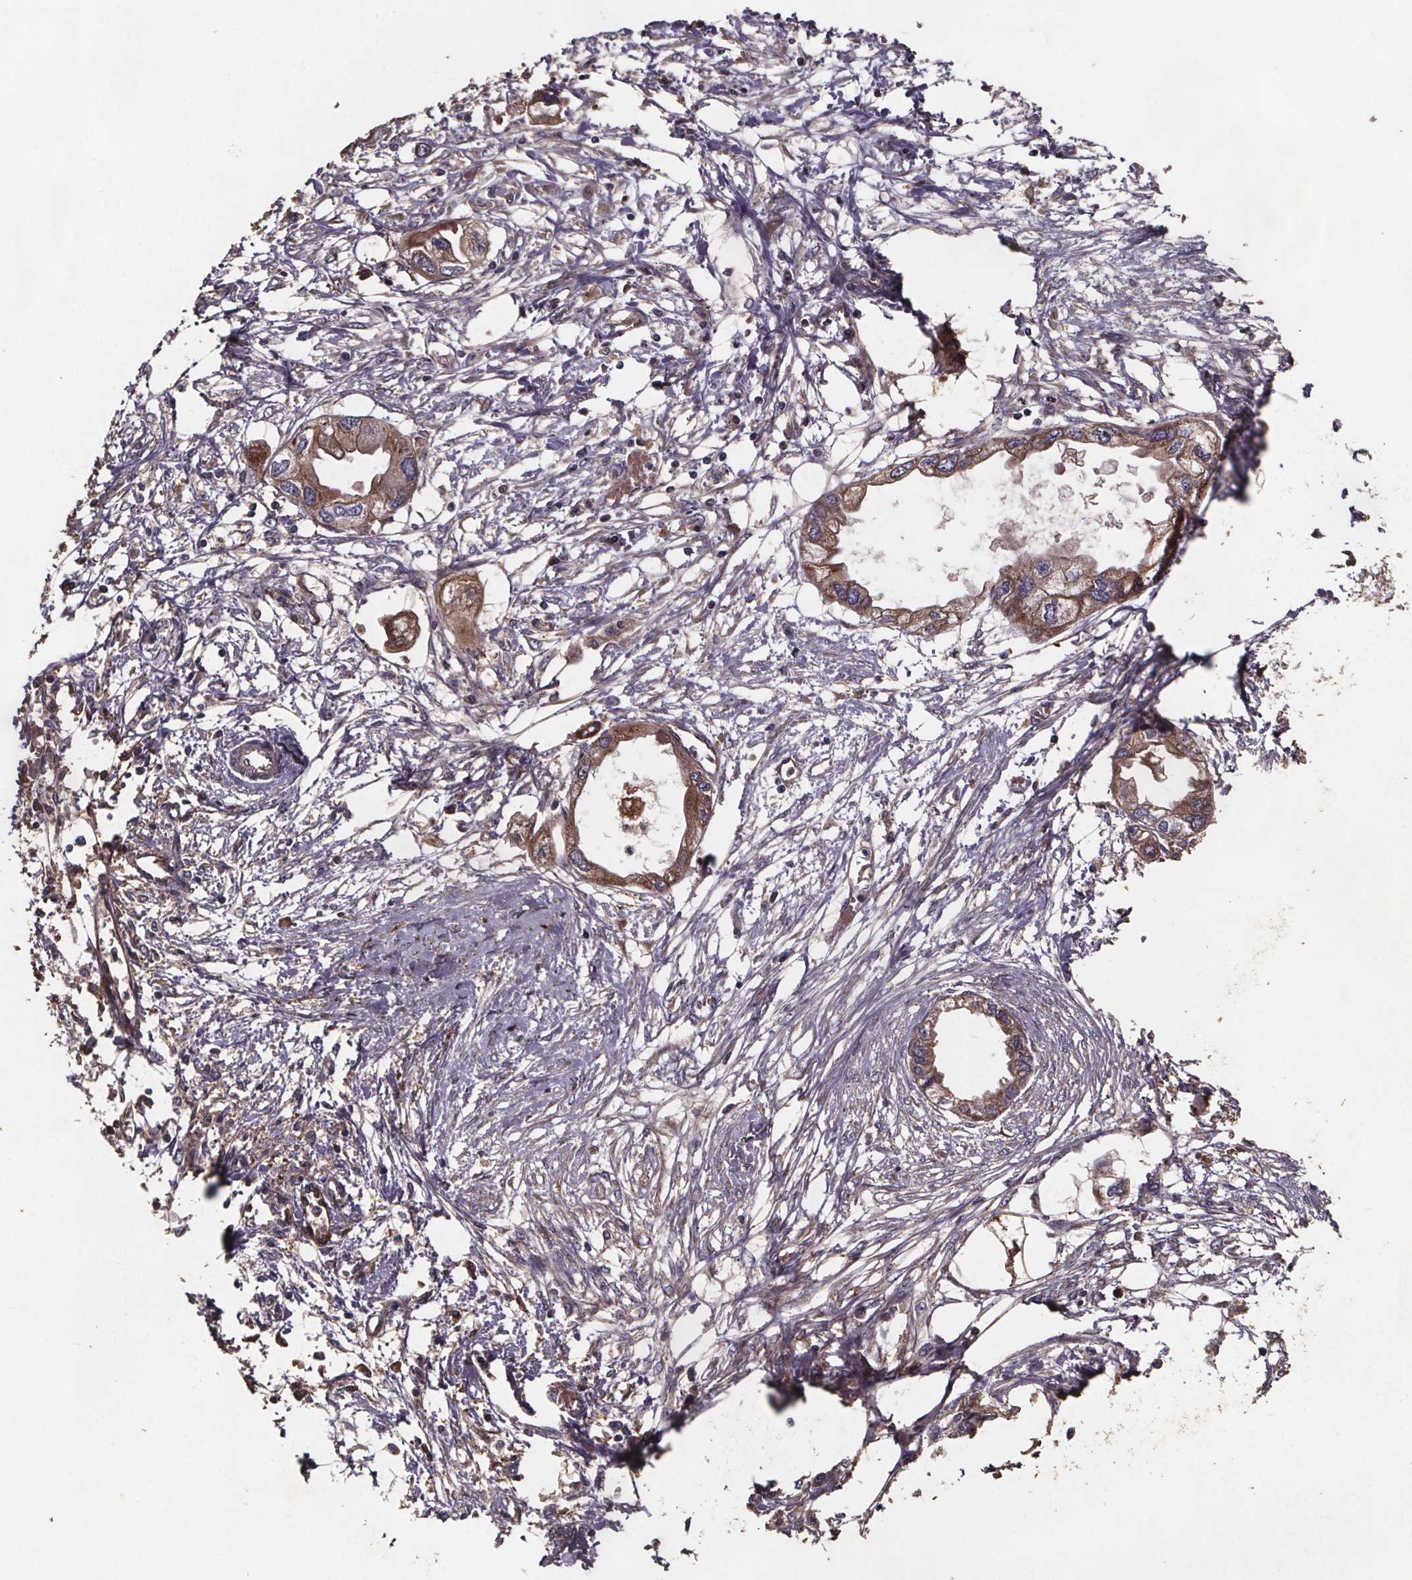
{"staining": {"intensity": "moderate", "quantity": ">75%", "location": "cytoplasmic/membranous"}, "tissue": "endometrial cancer", "cell_type": "Tumor cells", "image_type": "cancer", "snomed": [{"axis": "morphology", "description": "Adenocarcinoma, NOS"}, {"axis": "morphology", "description": "Adenocarcinoma, metastatic, NOS"}, {"axis": "topography", "description": "Adipose tissue"}, {"axis": "topography", "description": "Endometrium"}], "caption": "About >75% of tumor cells in endometrial cancer (metastatic adenocarcinoma) show moderate cytoplasmic/membranous protein positivity as visualized by brown immunohistochemical staining.", "gene": "FASTKD3", "patient": {"sex": "female", "age": 67}}